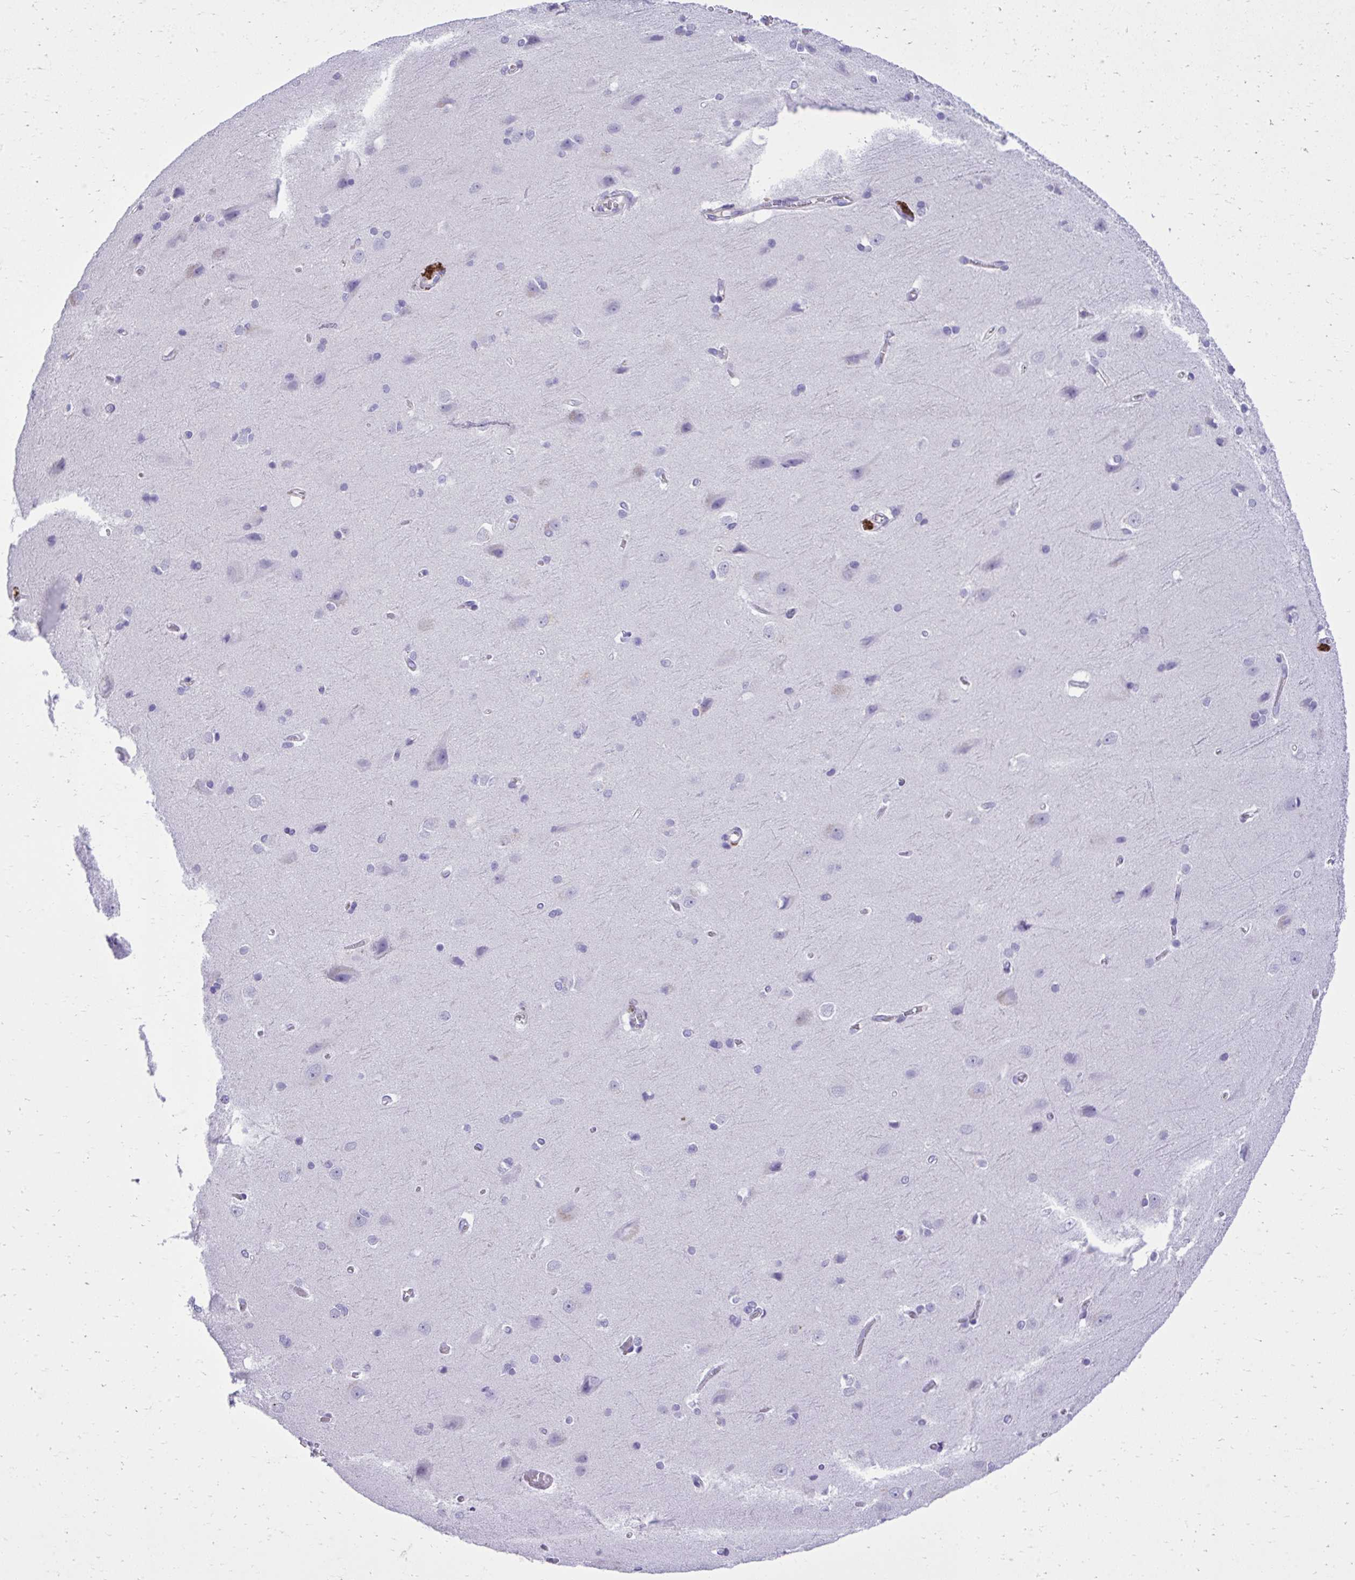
{"staining": {"intensity": "negative", "quantity": "none", "location": "none"}, "tissue": "cerebral cortex", "cell_type": "Endothelial cells", "image_type": "normal", "snomed": [{"axis": "morphology", "description": "Normal tissue, NOS"}, {"axis": "topography", "description": "Cerebral cortex"}], "caption": "Unremarkable cerebral cortex was stained to show a protein in brown. There is no significant staining in endothelial cells.", "gene": "ST6GALNAC3", "patient": {"sex": "male", "age": 37}}